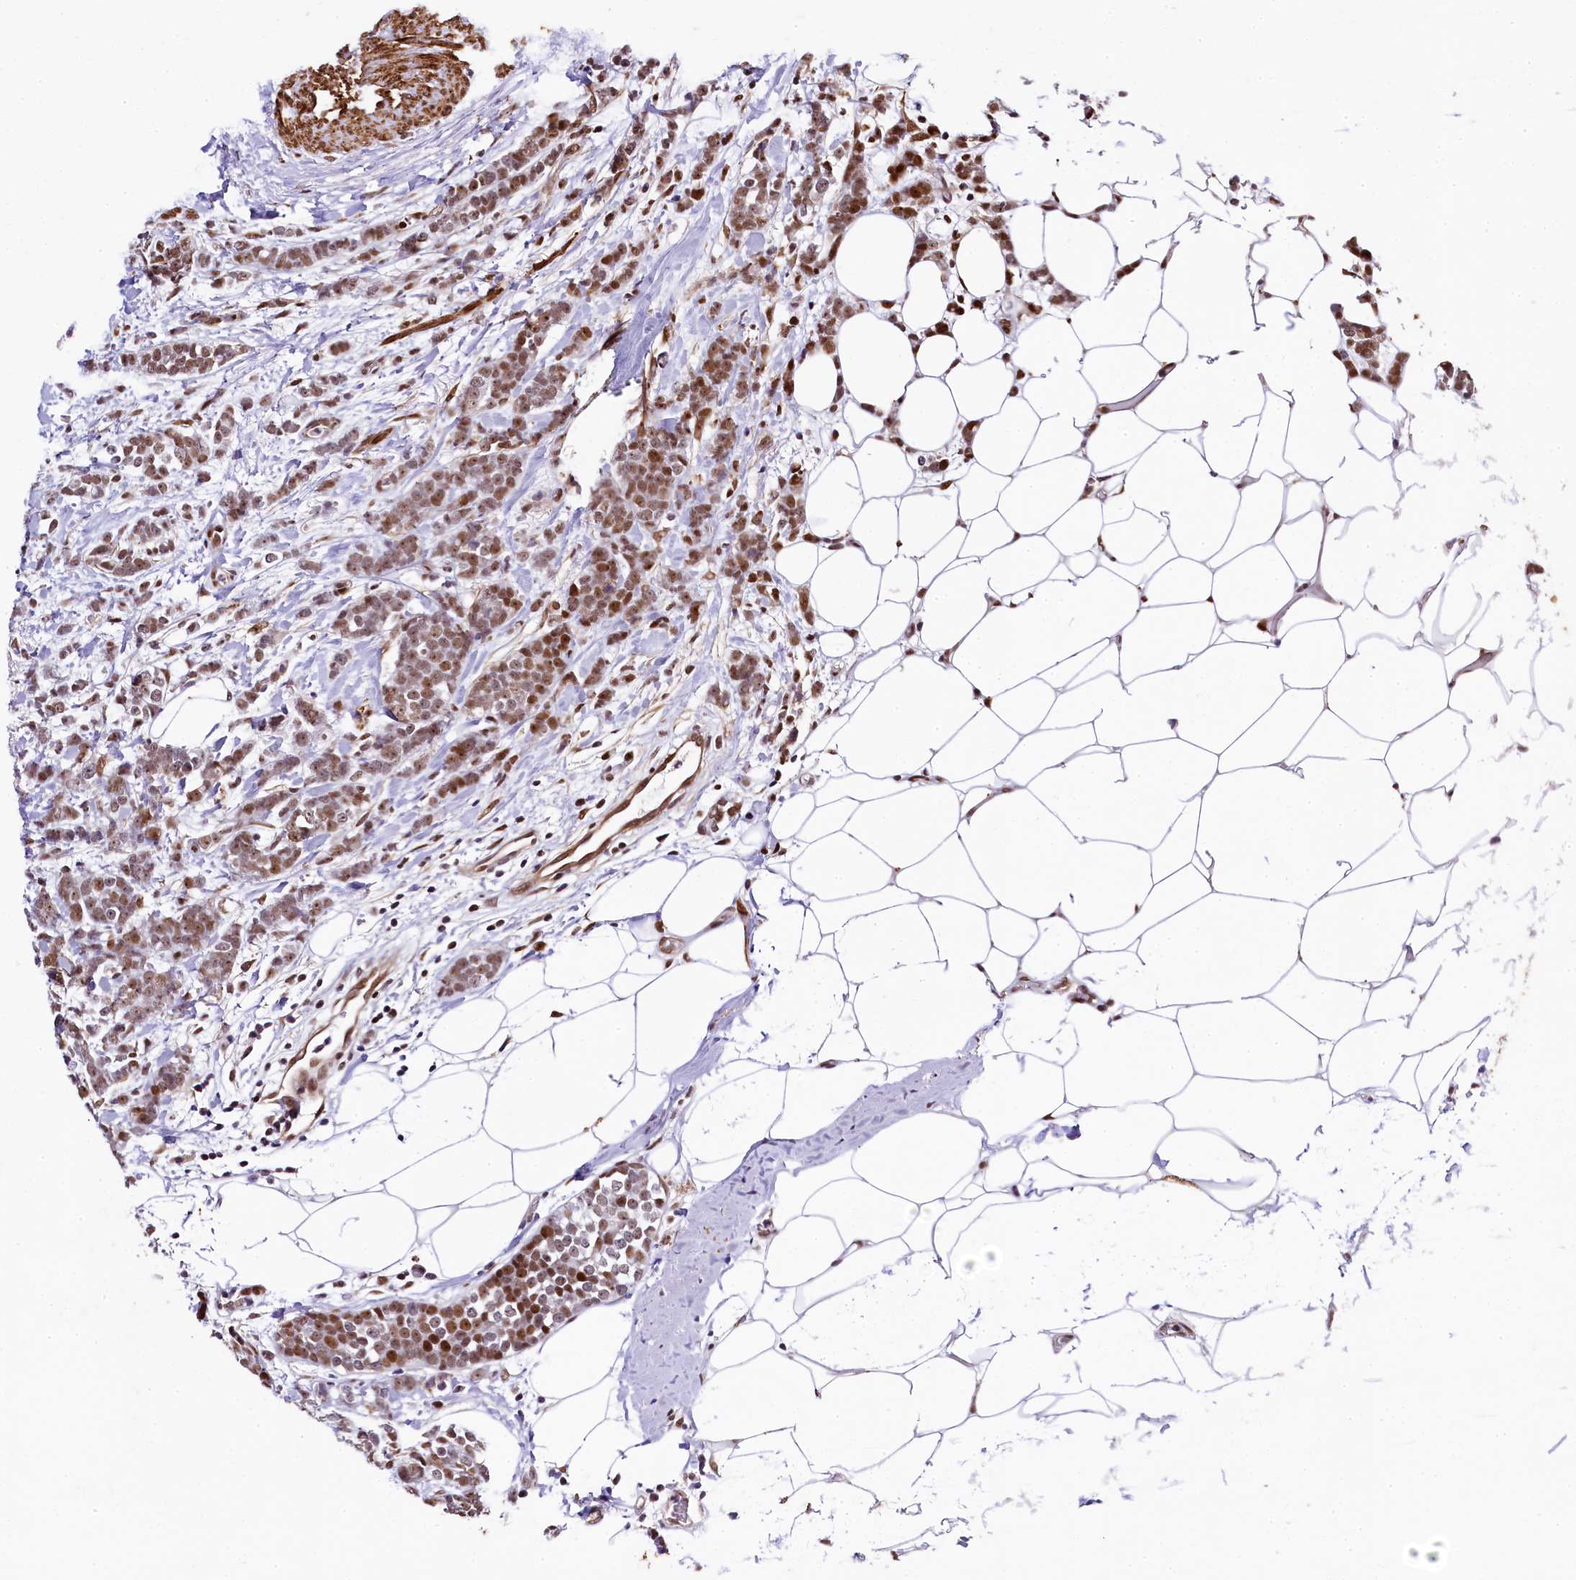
{"staining": {"intensity": "moderate", "quantity": ">75%", "location": "nuclear"}, "tissue": "breast cancer", "cell_type": "Tumor cells", "image_type": "cancer", "snomed": [{"axis": "morphology", "description": "Lobular carcinoma"}, {"axis": "topography", "description": "Breast"}], "caption": "An immunohistochemistry histopathology image of neoplastic tissue is shown. Protein staining in brown labels moderate nuclear positivity in breast lobular carcinoma within tumor cells. (Brightfield microscopy of DAB IHC at high magnification).", "gene": "SAMD10", "patient": {"sex": "female", "age": 58}}